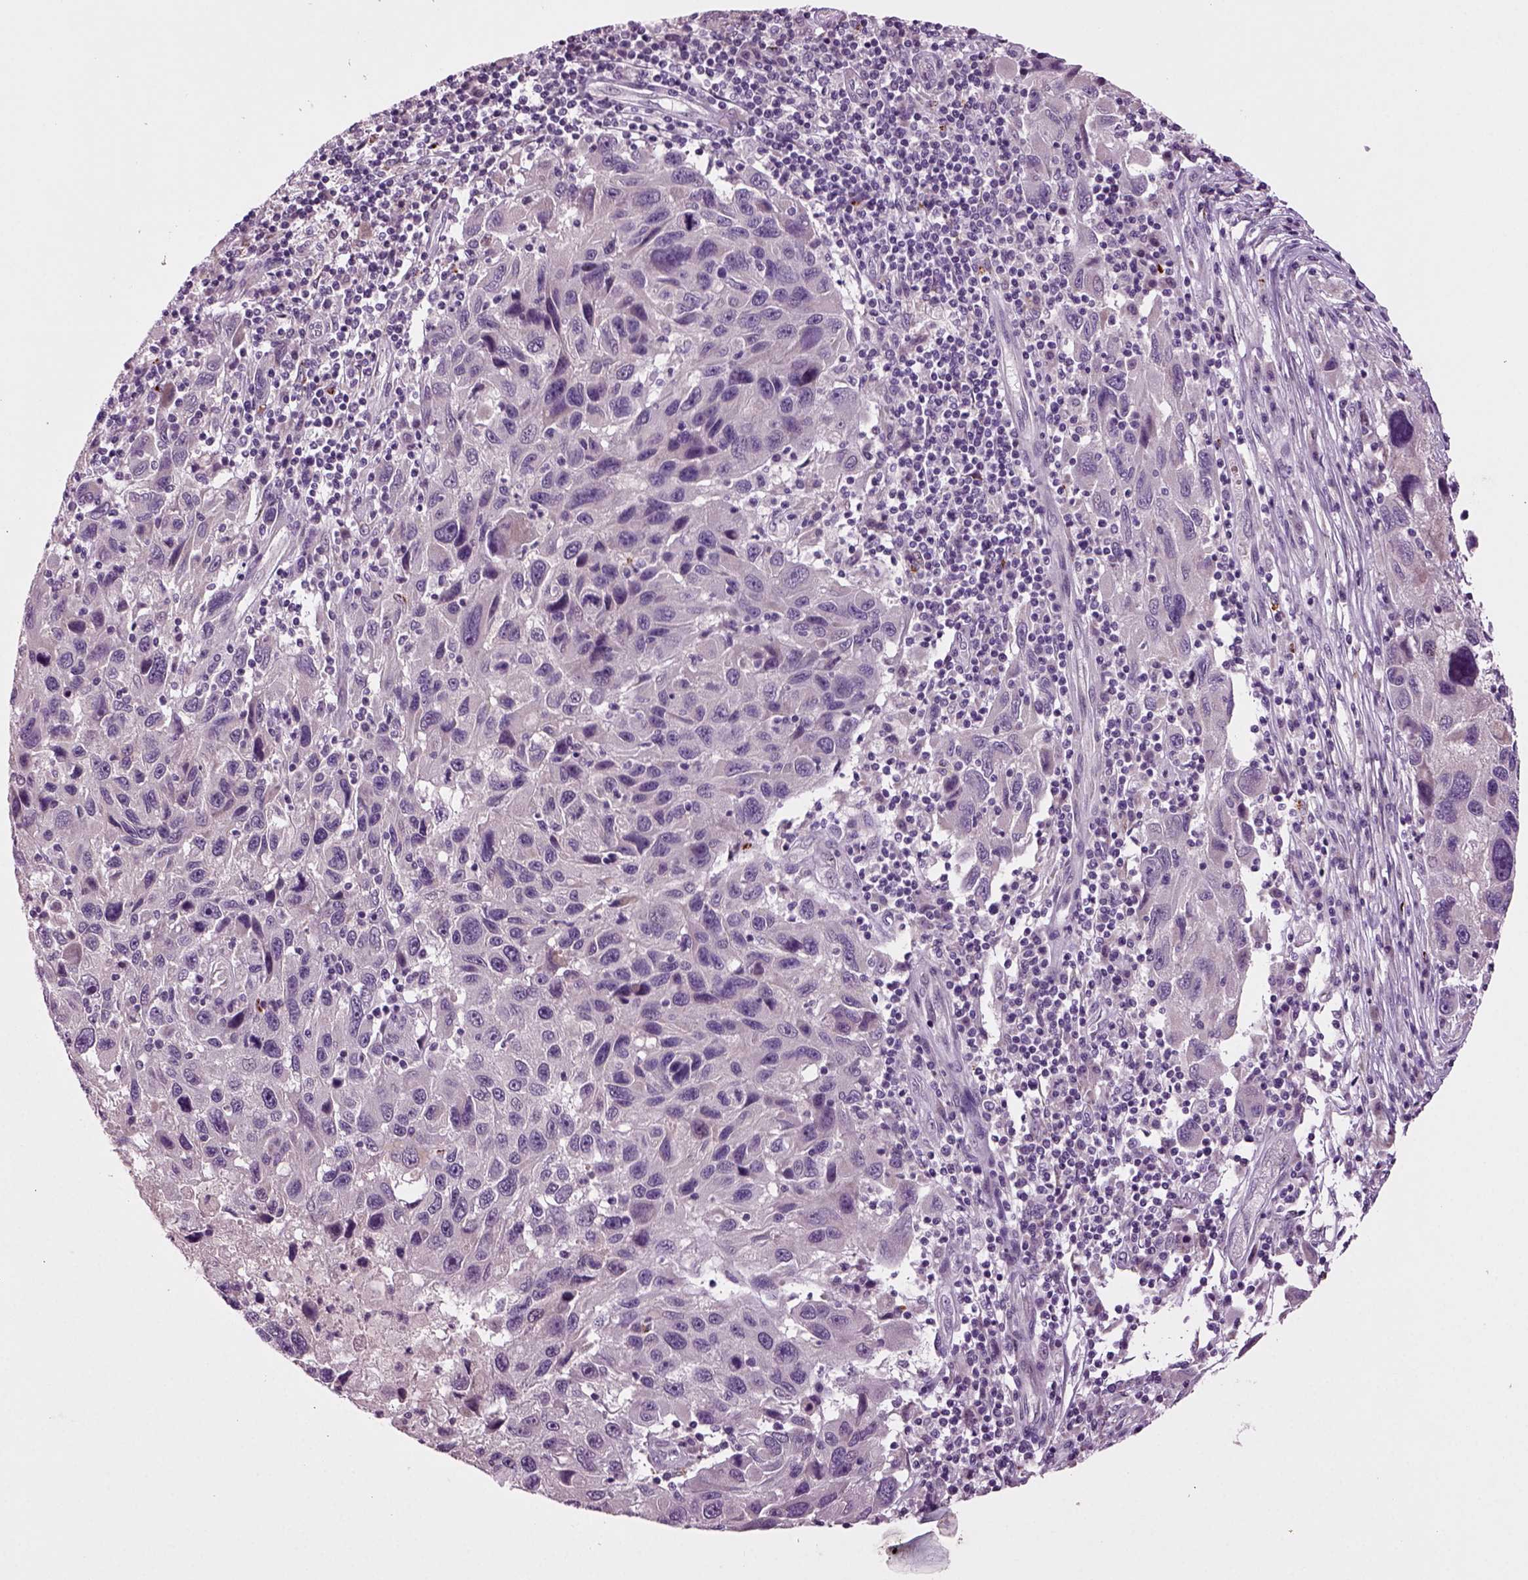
{"staining": {"intensity": "negative", "quantity": "none", "location": "none"}, "tissue": "melanoma", "cell_type": "Tumor cells", "image_type": "cancer", "snomed": [{"axis": "morphology", "description": "Malignant melanoma, NOS"}, {"axis": "topography", "description": "Skin"}], "caption": "Immunohistochemistry (IHC) micrograph of neoplastic tissue: melanoma stained with DAB (3,3'-diaminobenzidine) shows no significant protein staining in tumor cells.", "gene": "SLC17A6", "patient": {"sex": "male", "age": 53}}